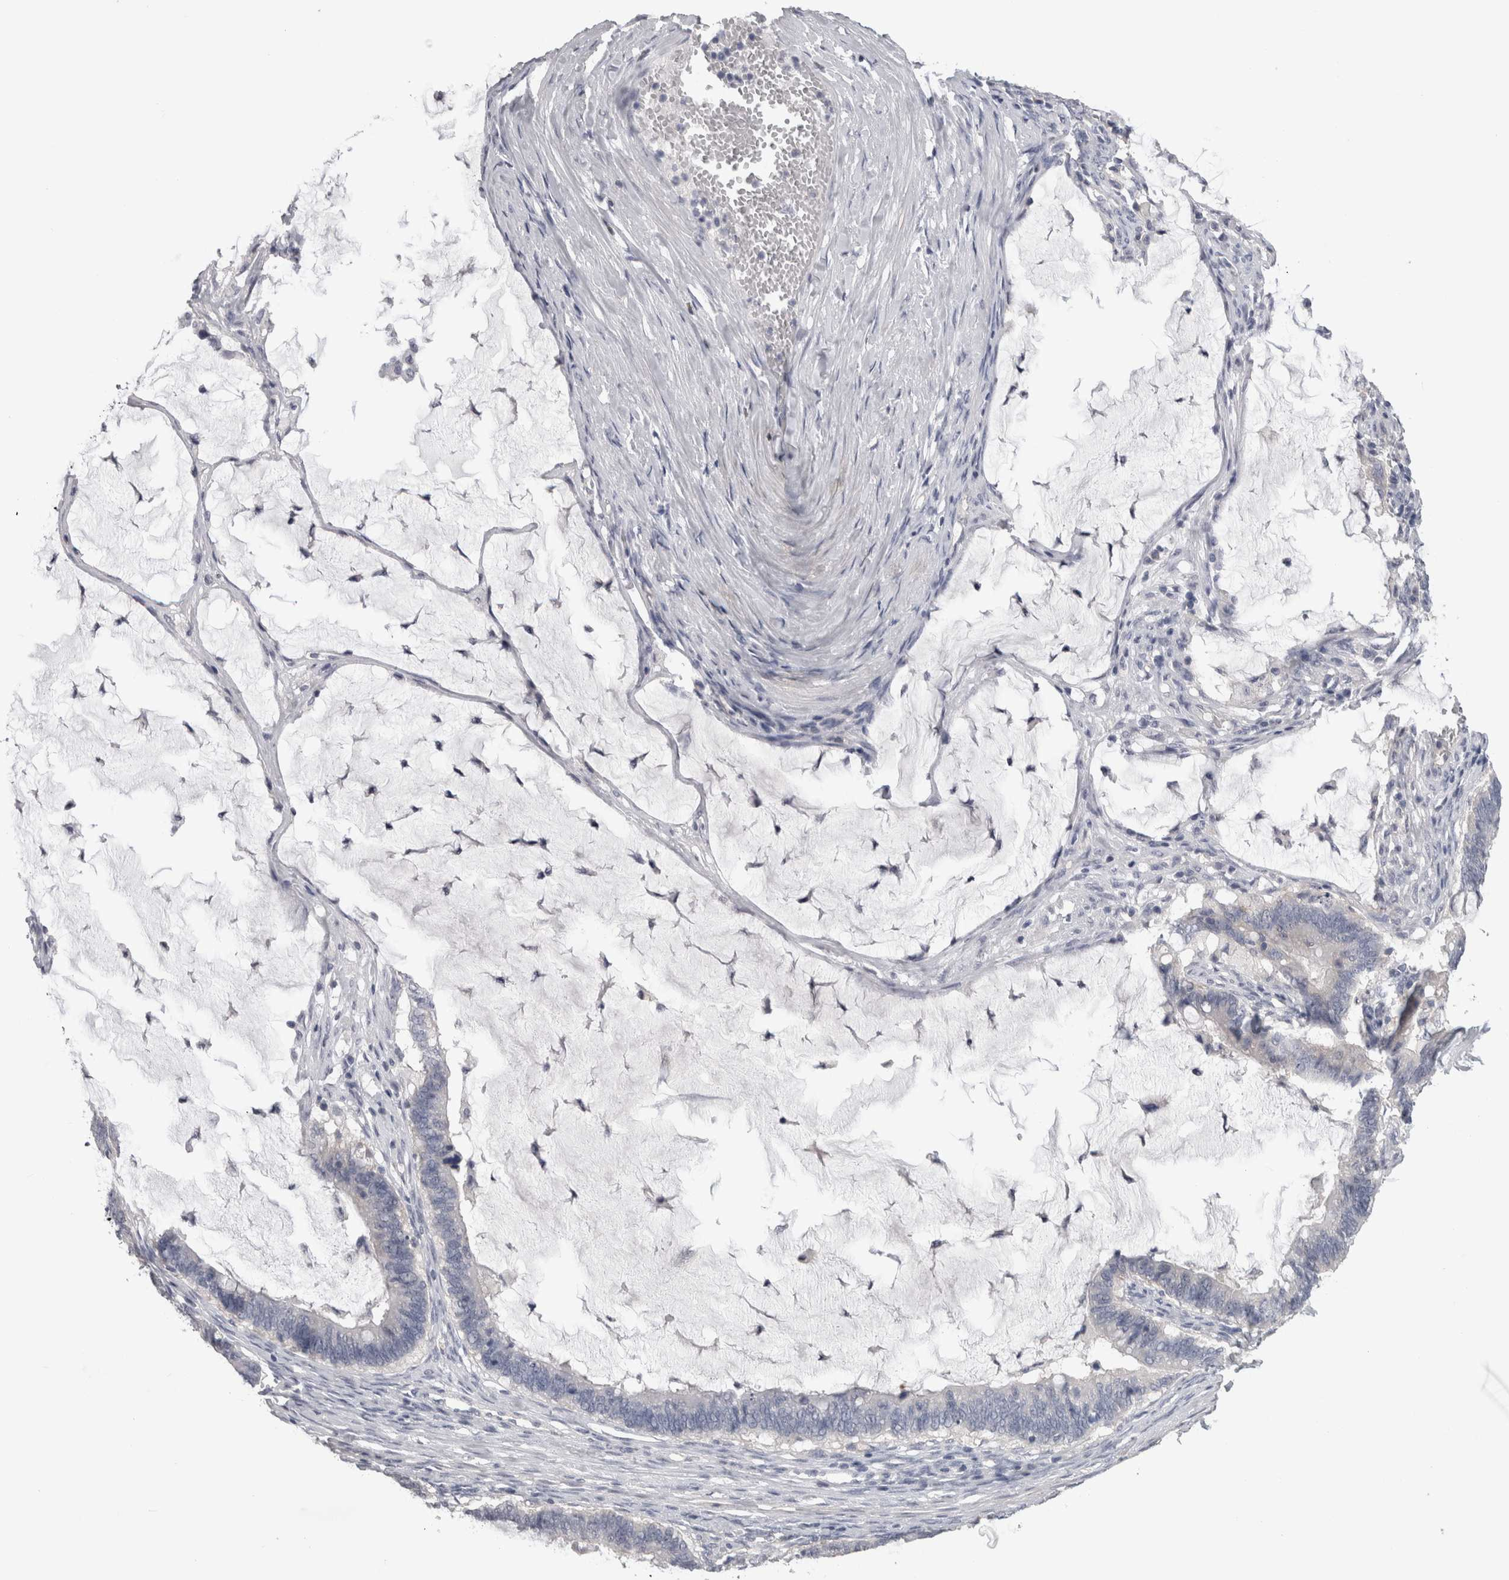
{"staining": {"intensity": "negative", "quantity": "none", "location": "none"}, "tissue": "ovarian cancer", "cell_type": "Tumor cells", "image_type": "cancer", "snomed": [{"axis": "morphology", "description": "Cystadenocarcinoma, mucinous, NOS"}, {"axis": "topography", "description": "Ovary"}], "caption": "The immunohistochemistry photomicrograph has no significant positivity in tumor cells of ovarian cancer tissue.", "gene": "AFMID", "patient": {"sex": "female", "age": 61}}